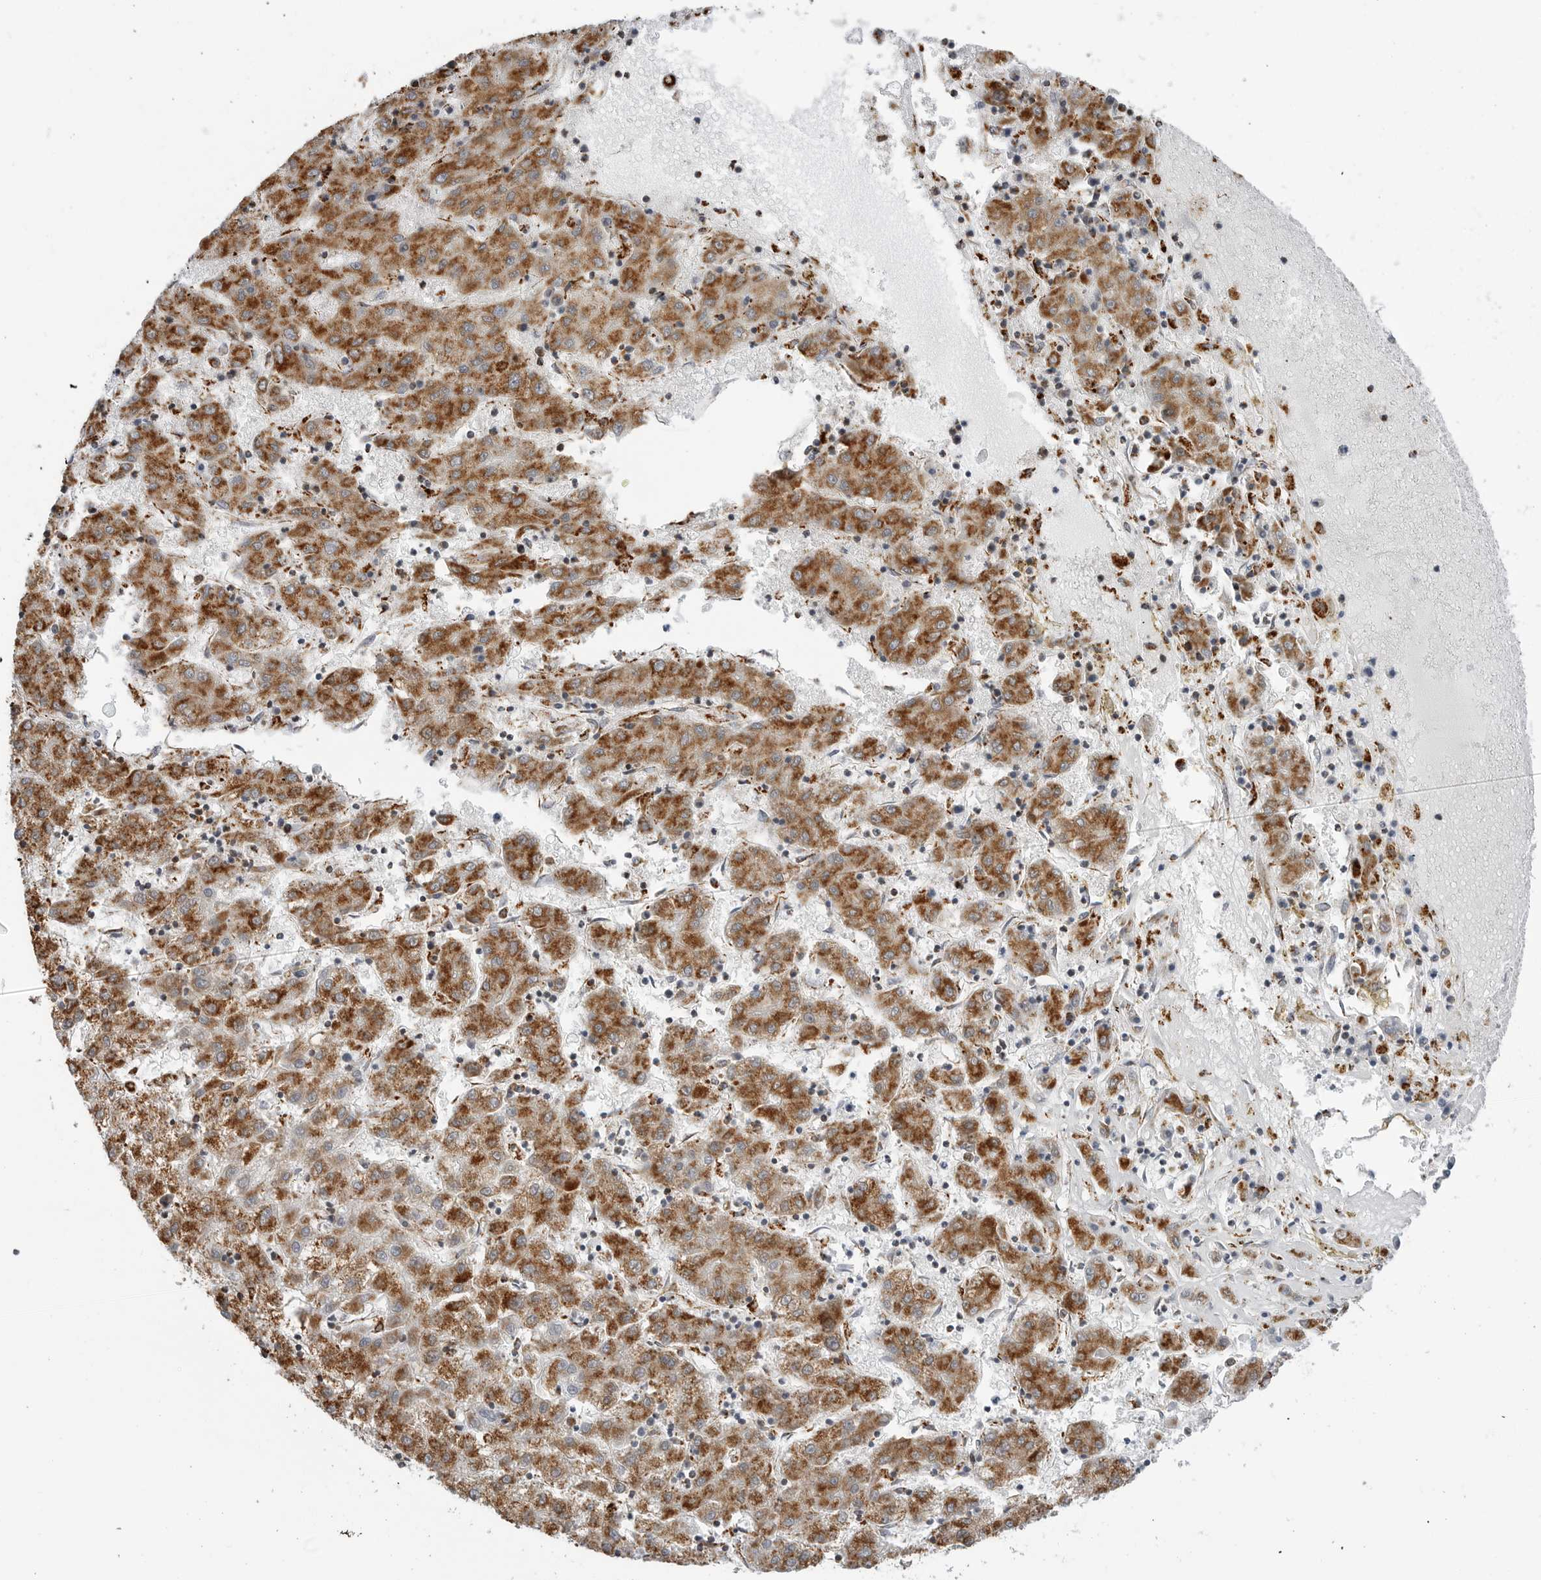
{"staining": {"intensity": "moderate", "quantity": ">75%", "location": "cytoplasmic/membranous"}, "tissue": "liver cancer", "cell_type": "Tumor cells", "image_type": "cancer", "snomed": [{"axis": "morphology", "description": "Carcinoma, Hepatocellular, NOS"}, {"axis": "topography", "description": "Liver"}], "caption": "Tumor cells demonstrate moderate cytoplasmic/membranous staining in about >75% of cells in liver hepatocellular carcinoma.", "gene": "COX5A", "patient": {"sex": "male", "age": 72}}